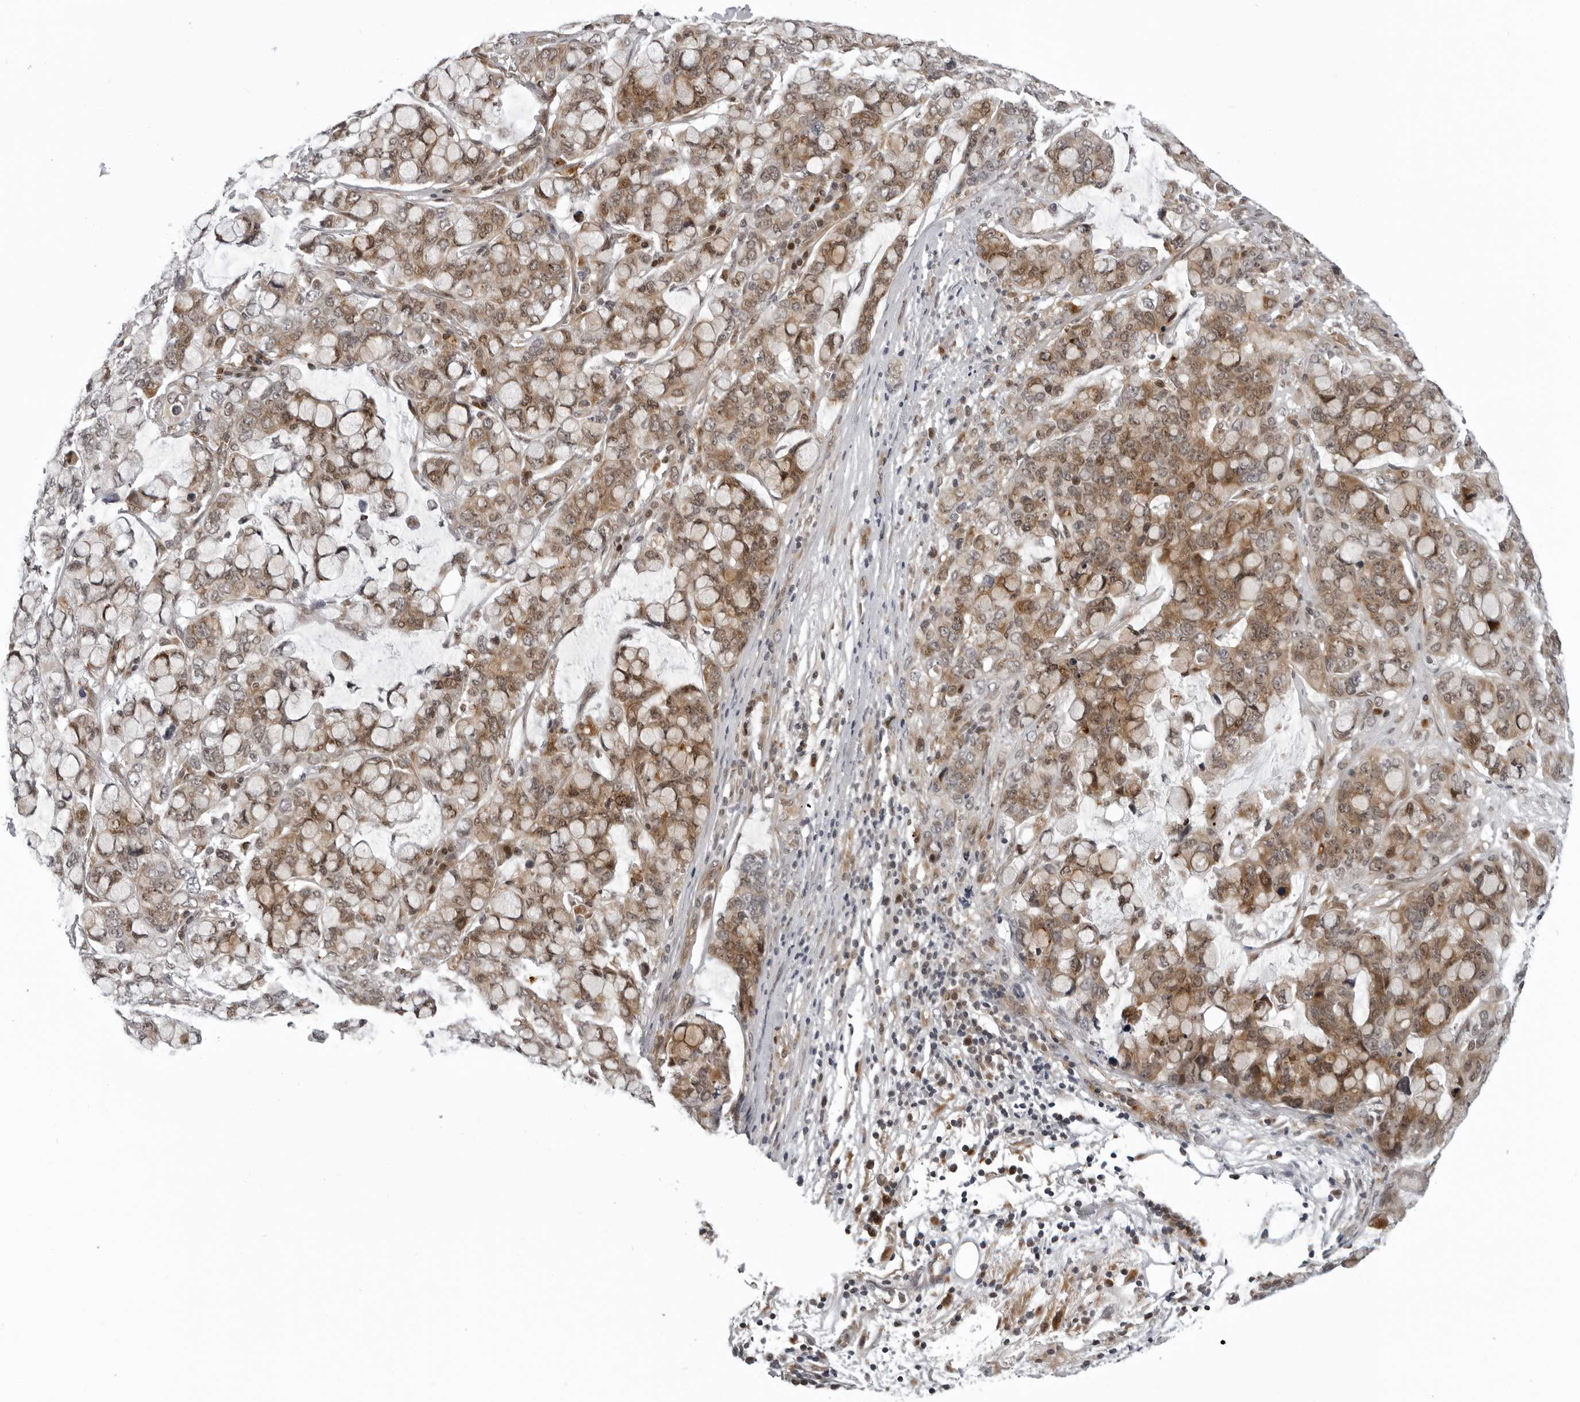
{"staining": {"intensity": "moderate", "quantity": ">75%", "location": "cytoplasmic/membranous"}, "tissue": "stomach cancer", "cell_type": "Tumor cells", "image_type": "cancer", "snomed": [{"axis": "morphology", "description": "Adenocarcinoma, NOS"}, {"axis": "topography", "description": "Stomach, lower"}], "caption": "Immunohistochemistry (IHC) histopathology image of human adenocarcinoma (stomach) stained for a protein (brown), which shows medium levels of moderate cytoplasmic/membranous expression in about >75% of tumor cells.", "gene": "THOP1", "patient": {"sex": "male", "age": 84}}